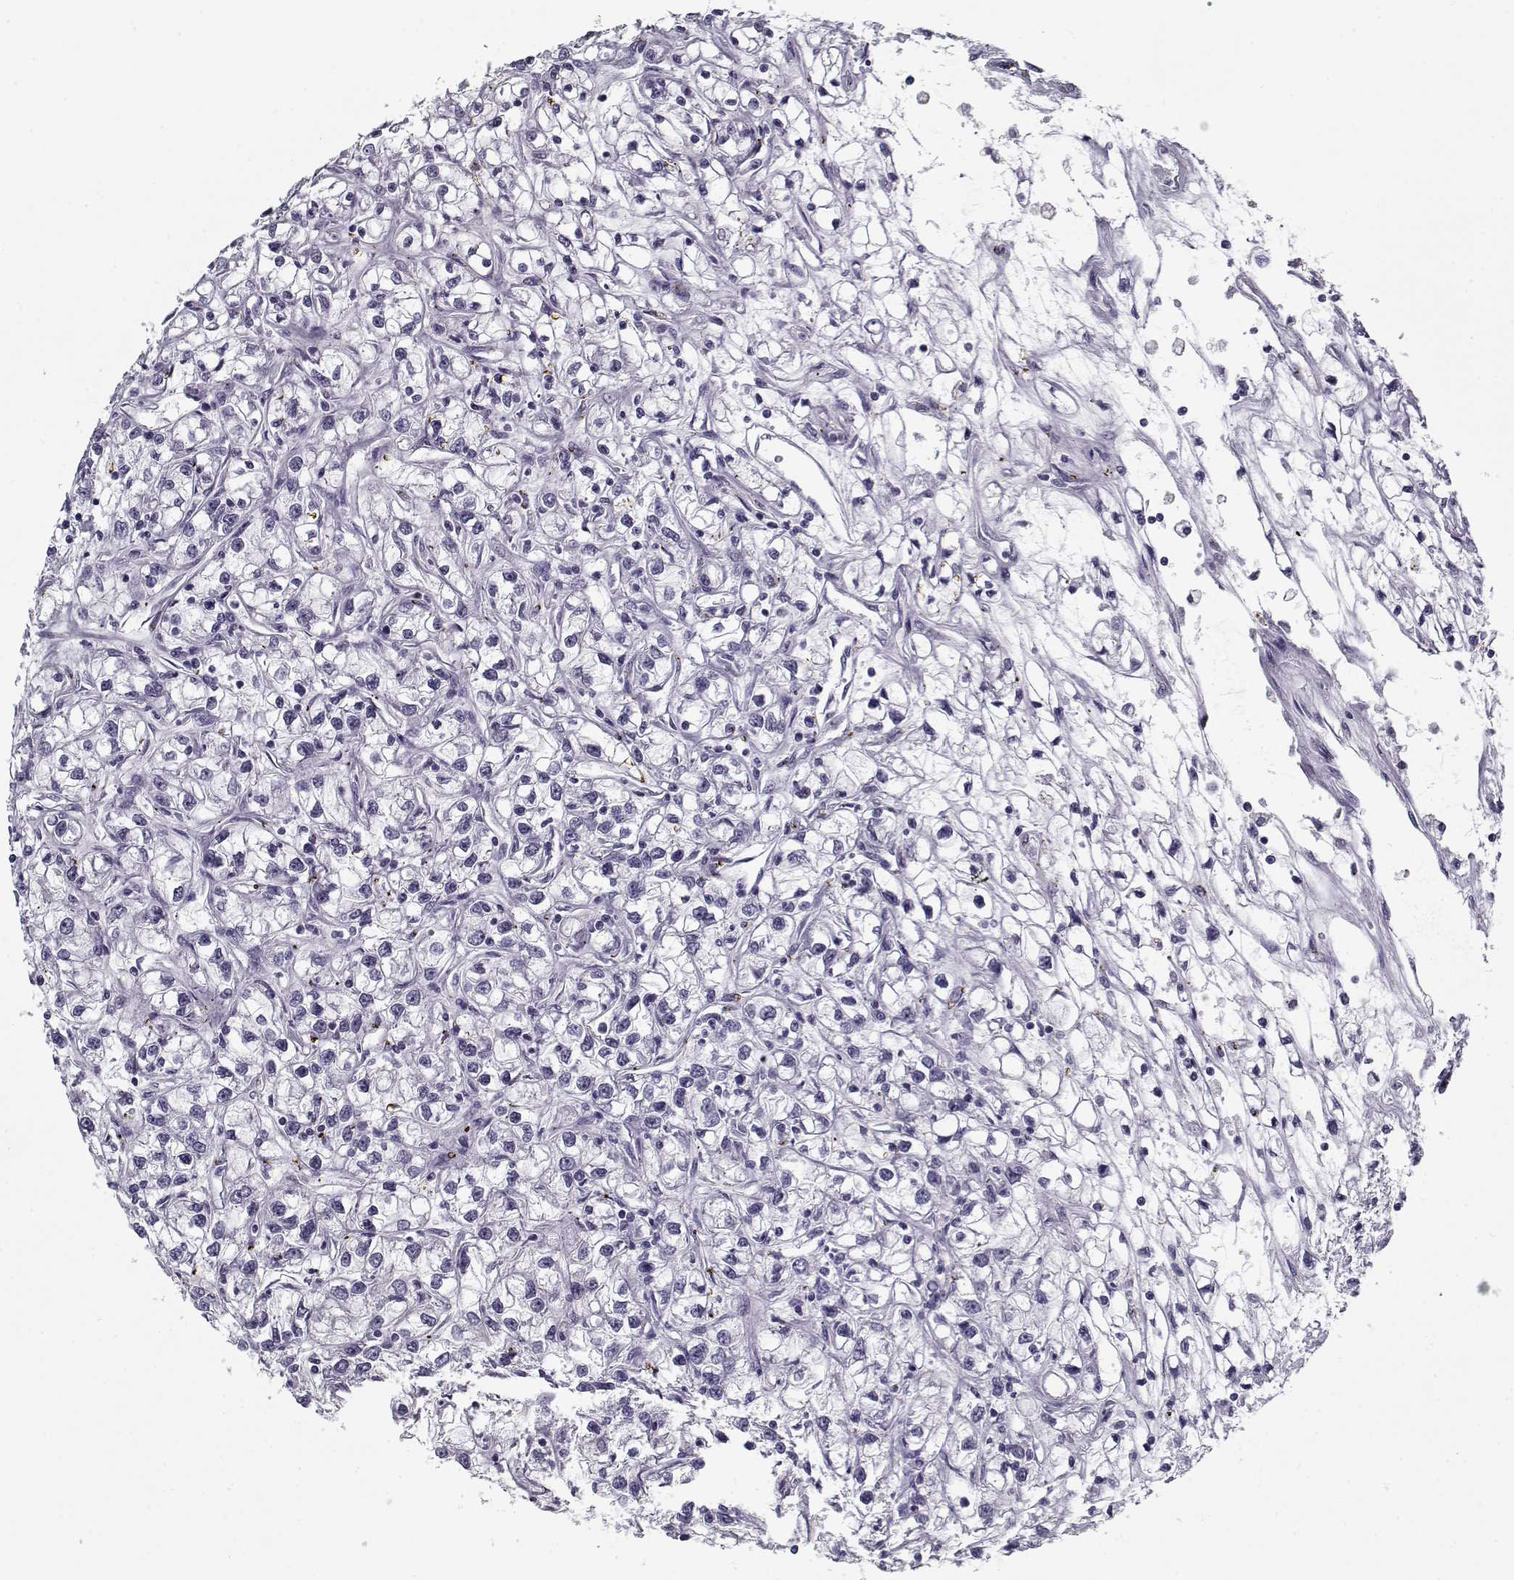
{"staining": {"intensity": "negative", "quantity": "none", "location": "none"}, "tissue": "renal cancer", "cell_type": "Tumor cells", "image_type": "cancer", "snomed": [{"axis": "morphology", "description": "Adenocarcinoma, NOS"}, {"axis": "topography", "description": "Kidney"}], "caption": "This is an immunohistochemistry (IHC) photomicrograph of renal adenocarcinoma. There is no positivity in tumor cells.", "gene": "RNF32", "patient": {"sex": "female", "age": 59}}